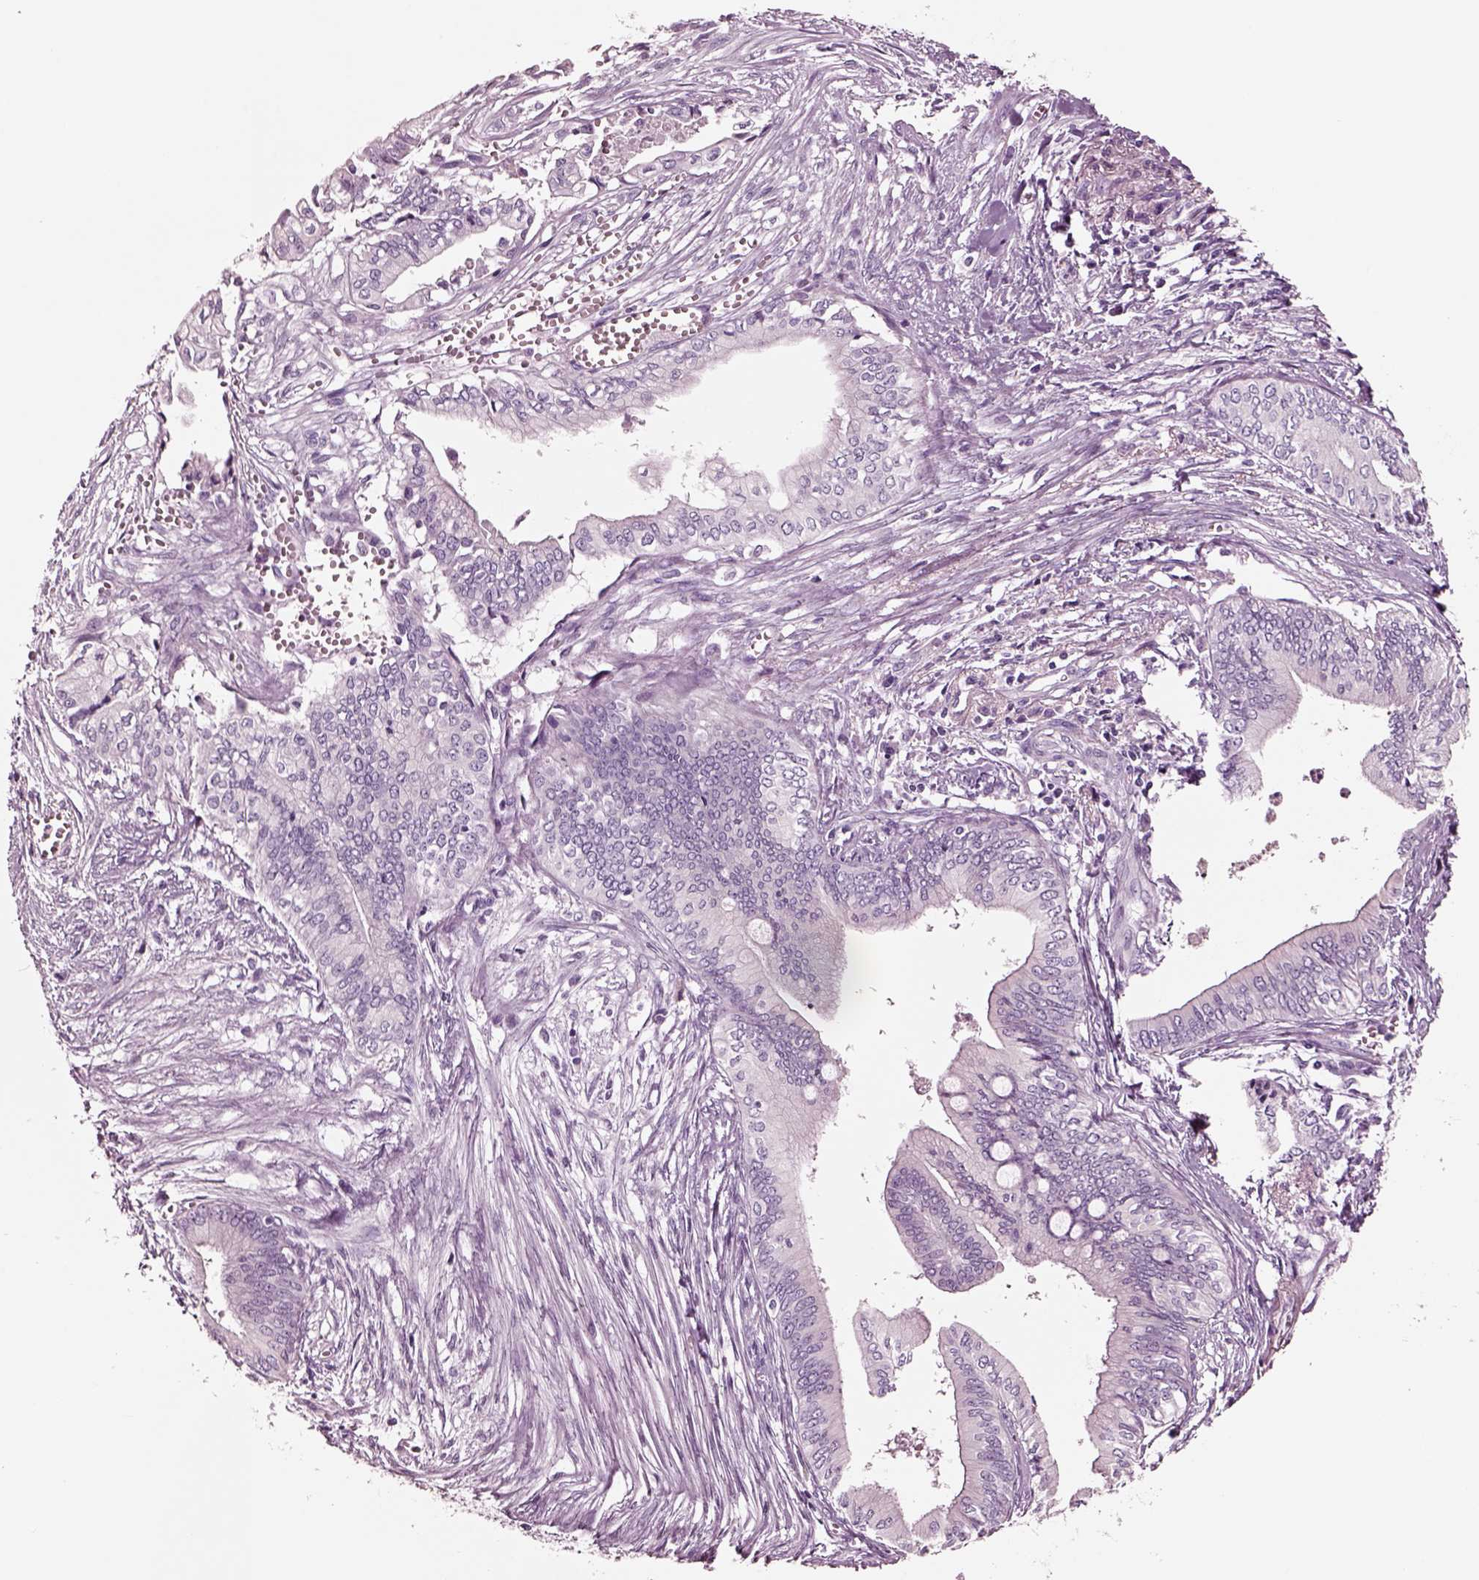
{"staining": {"intensity": "negative", "quantity": "none", "location": "none"}, "tissue": "pancreatic cancer", "cell_type": "Tumor cells", "image_type": "cancer", "snomed": [{"axis": "morphology", "description": "Adenocarcinoma, NOS"}, {"axis": "topography", "description": "Pancreas"}], "caption": "Tumor cells are negative for protein expression in human pancreatic cancer (adenocarcinoma). (IHC, brightfield microscopy, high magnification).", "gene": "NMRK2", "patient": {"sex": "female", "age": 61}}